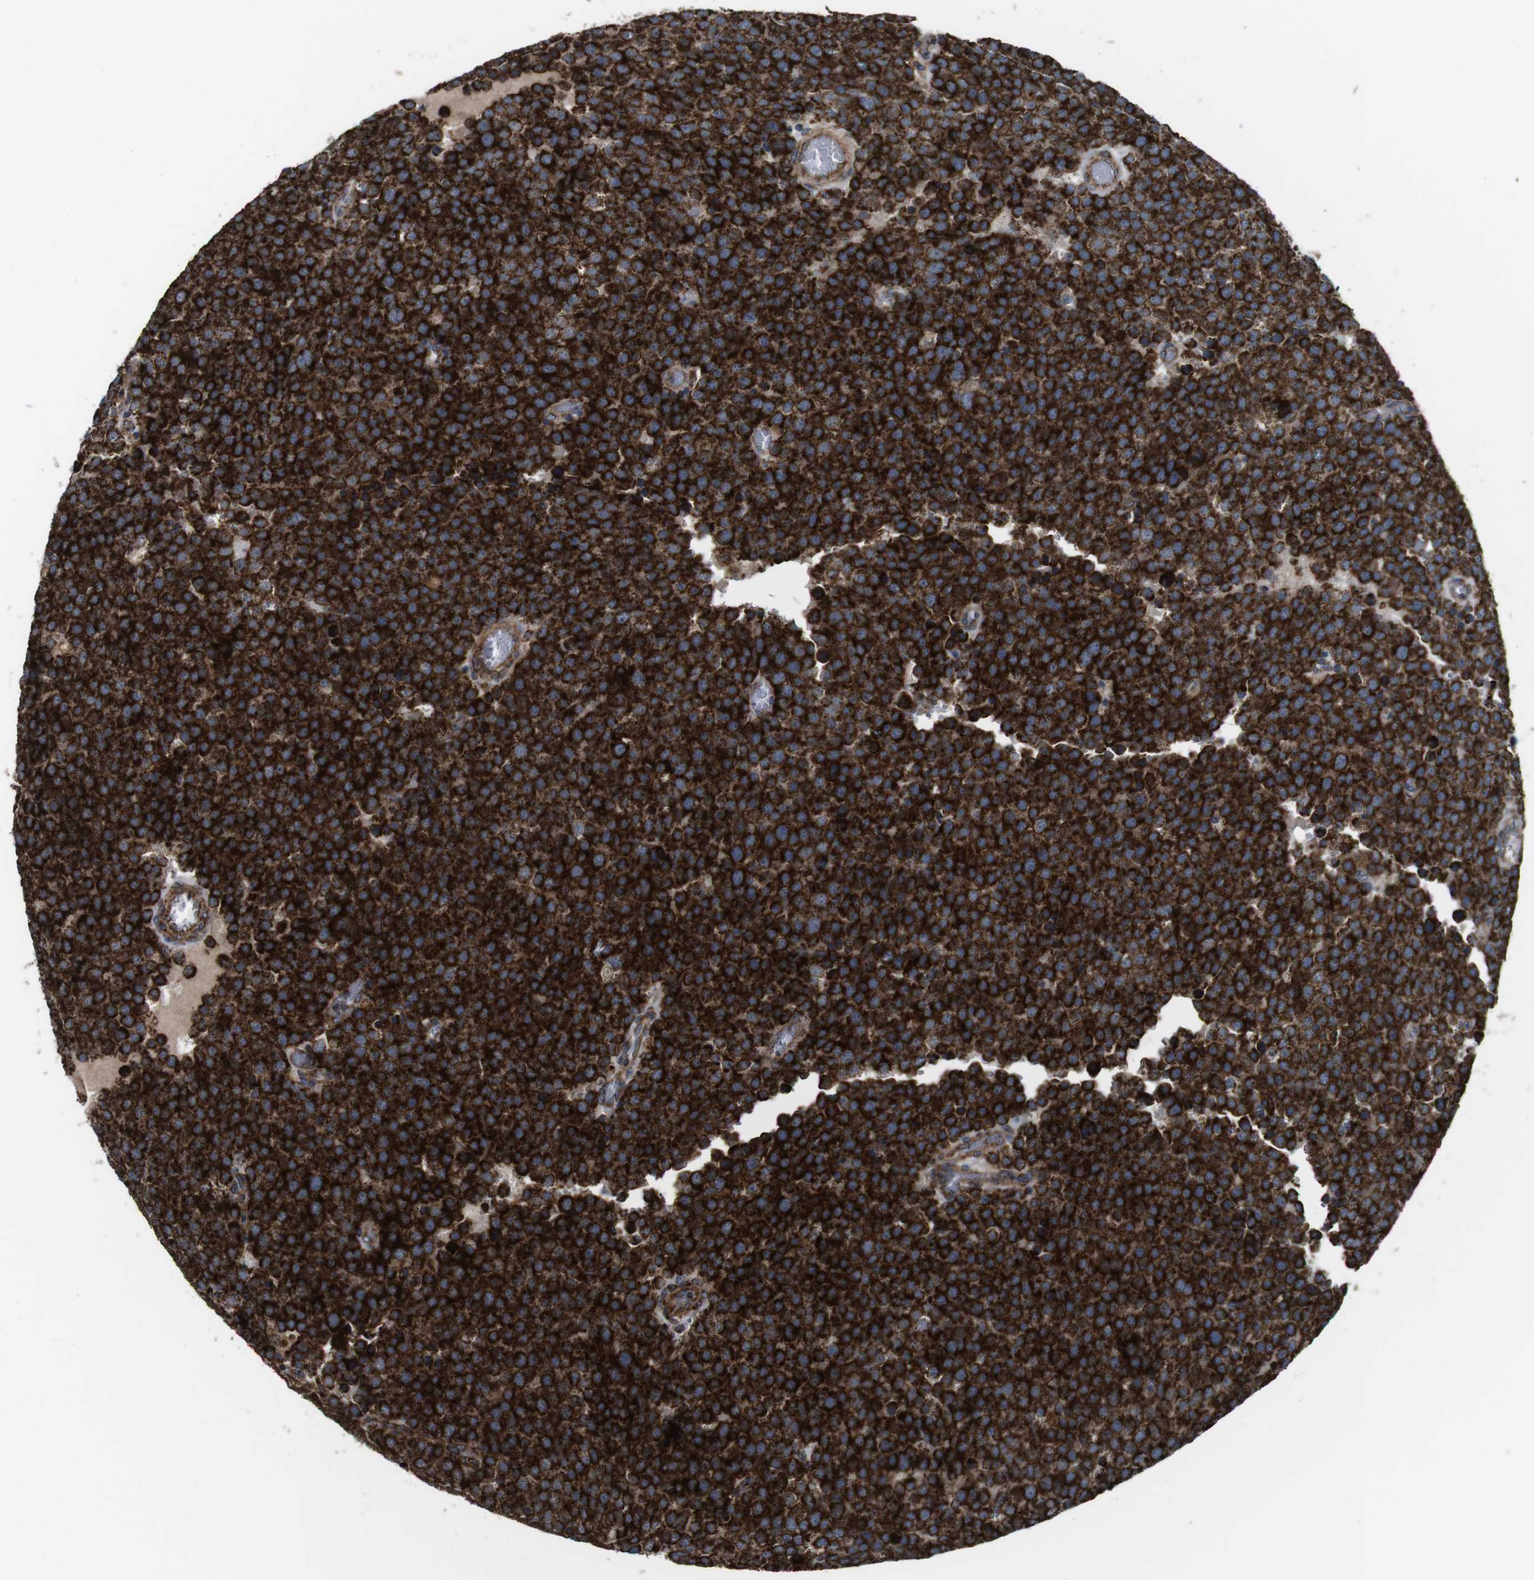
{"staining": {"intensity": "strong", "quantity": ">75%", "location": "cytoplasmic/membranous"}, "tissue": "testis cancer", "cell_type": "Tumor cells", "image_type": "cancer", "snomed": [{"axis": "morphology", "description": "Normal tissue, NOS"}, {"axis": "morphology", "description": "Seminoma, NOS"}, {"axis": "topography", "description": "Testis"}], "caption": "Testis cancer was stained to show a protein in brown. There is high levels of strong cytoplasmic/membranous expression in about >75% of tumor cells. The staining is performed using DAB (3,3'-diaminobenzidine) brown chromogen to label protein expression. The nuclei are counter-stained blue using hematoxylin.", "gene": "HK1", "patient": {"sex": "male", "age": 71}}